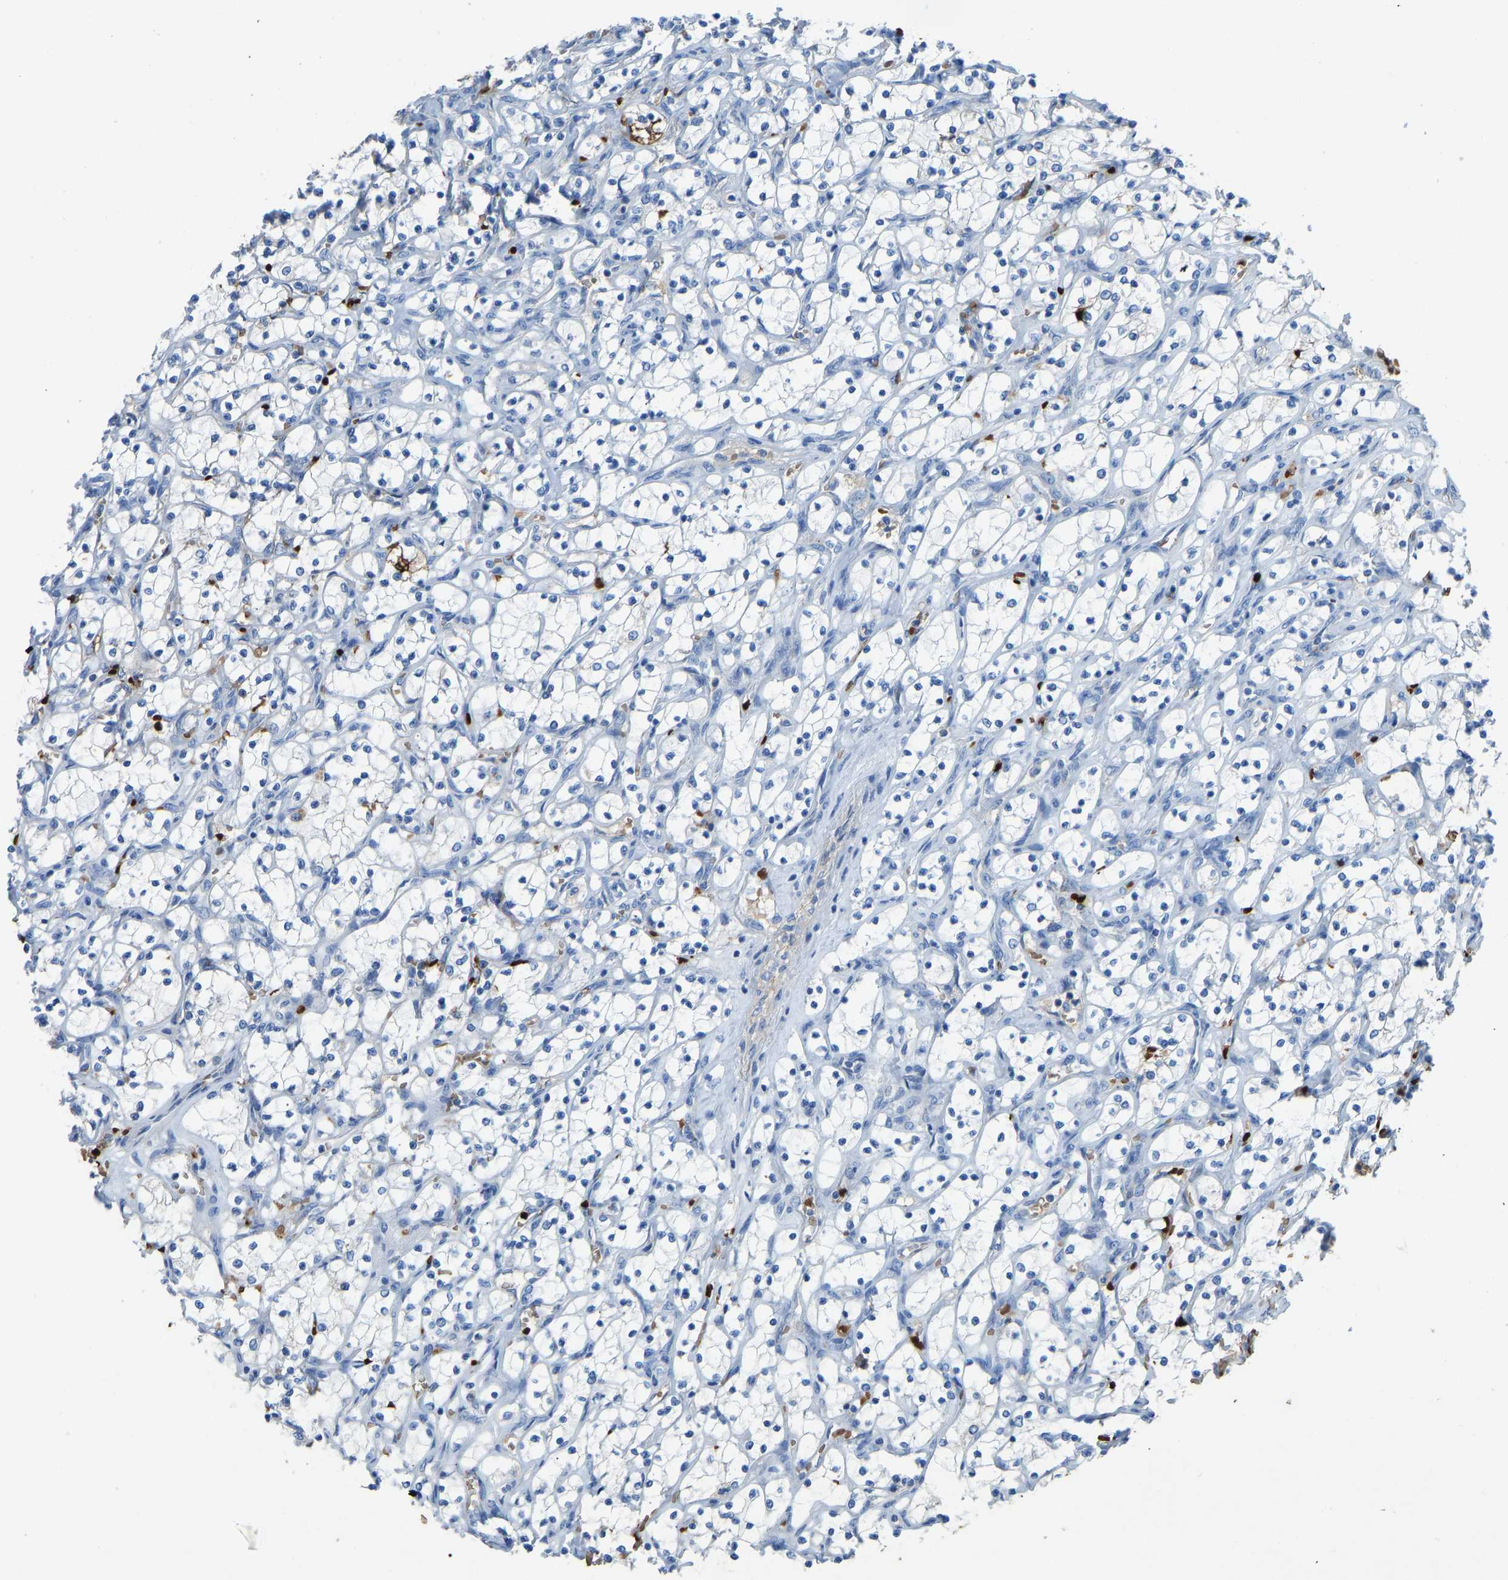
{"staining": {"intensity": "negative", "quantity": "none", "location": "none"}, "tissue": "renal cancer", "cell_type": "Tumor cells", "image_type": "cancer", "snomed": [{"axis": "morphology", "description": "Adenocarcinoma, NOS"}, {"axis": "topography", "description": "Kidney"}], "caption": "Immunohistochemical staining of renal cancer exhibits no significant staining in tumor cells. The staining was performed using DAB to visualize the protein expression in brown, while the nuclei were stained in blue with hematoxylin (Magnification: 20x).", "gene": "PIGS", "patient": {"sex": "female", "age": 69}}